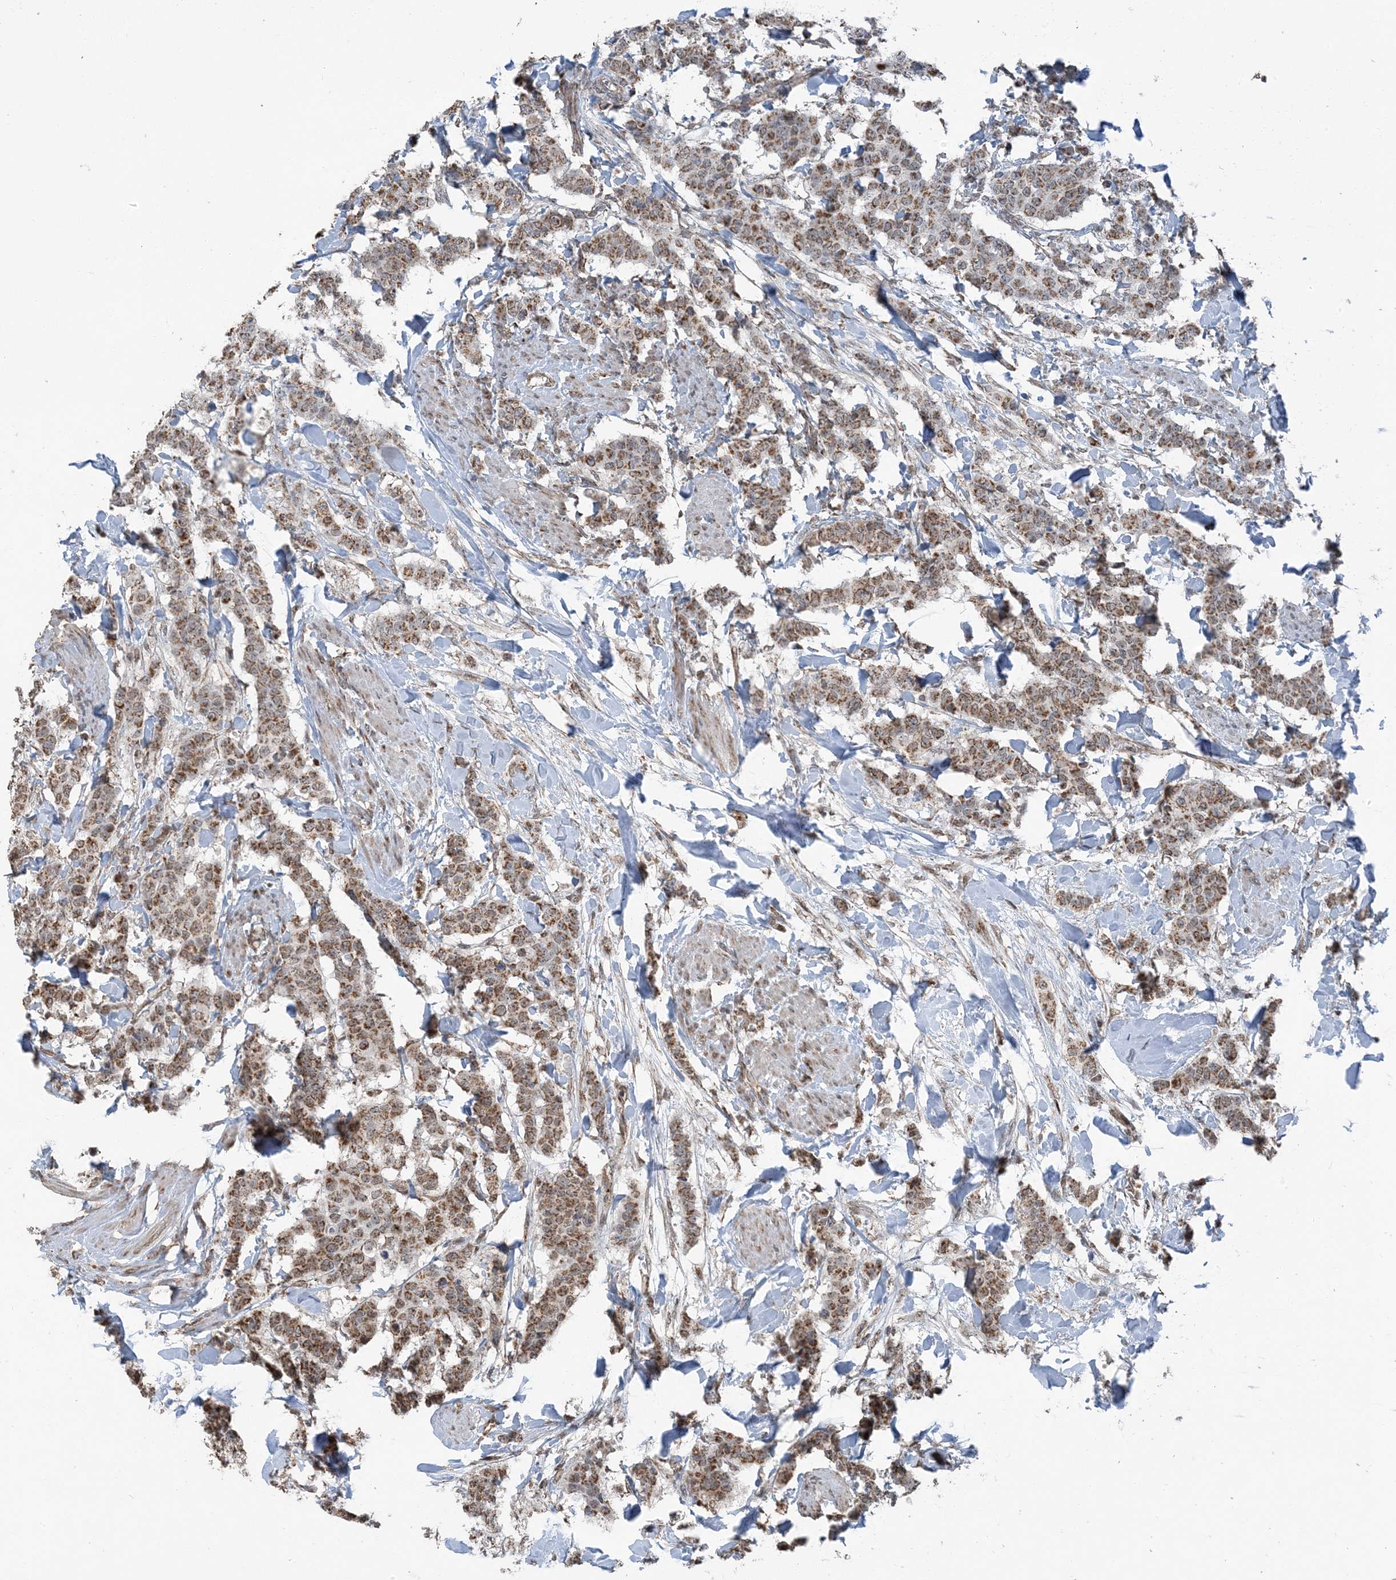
{"staining": {"intensity": "moderate", "quantity": ">75%", "location": "cytoplasmic/membranous"}, "tissue": "breast cancer", "cell_type": "Tumor cells", "image_type": "cancer", "snomed": [{"axis": "morphology", "description": "Duct carcinoma"}, {"axis": "topography", "description": "Breast"}], "caption": "Immunohistochemical staining of breast invasive ductal carcinoma displays moderate cytoplasmic/membranous protein expression in approximately >75% of tumor cells. (DAB (3,3'-diaminobenzidine) = brown stain, brightfield microscopy at high magnification).", "gene": "PILRB", "patient": {"sex": "female", "age": 40}}